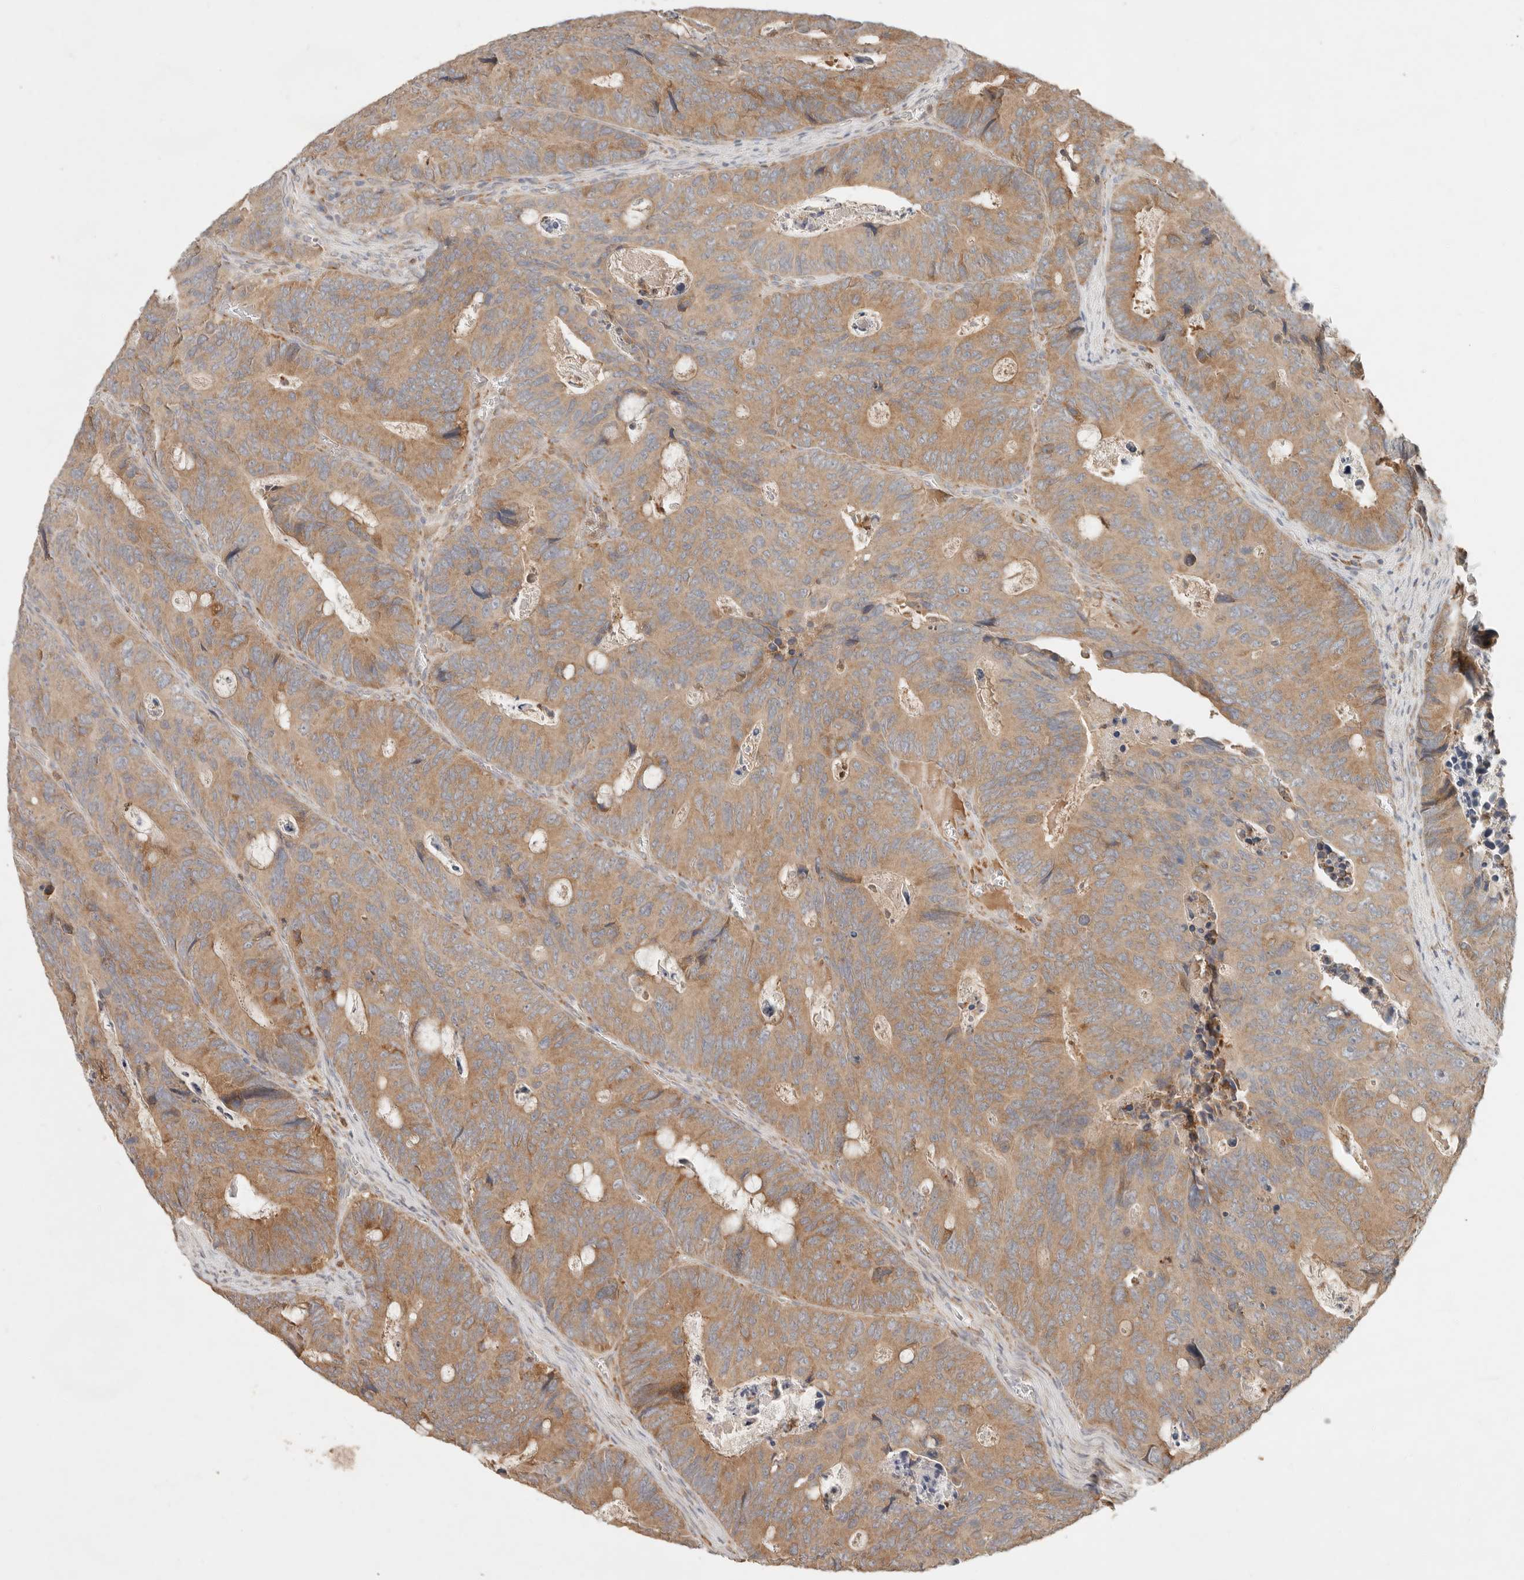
{"staining": {"intensity": "moderate", "quantity": ">75%", "location": "cytoplasmic/membranous"}, "tissue": "colorectal cancer", "cell_type": "Tumor cells", "image_type": "cancer", "snomed": [{"axis": "morphology", "description": "Adenocarcinoma, NOS"}, {"axis": "topography", "description": "Colon"}], "caption": "Brown immunohistochemical staining in human colorectal cancer reveals moderate cytoplasmic/membranous positivity in about >75% of tumor cells. Using DAB (3,3'-diaminobenzidine) (brown) and hematoxylin (blue) stains, captured at high magnification using brightfield microscopy.", "gene": "ARHGEF10L", "patient": {"sex": "male", "age": 87}}